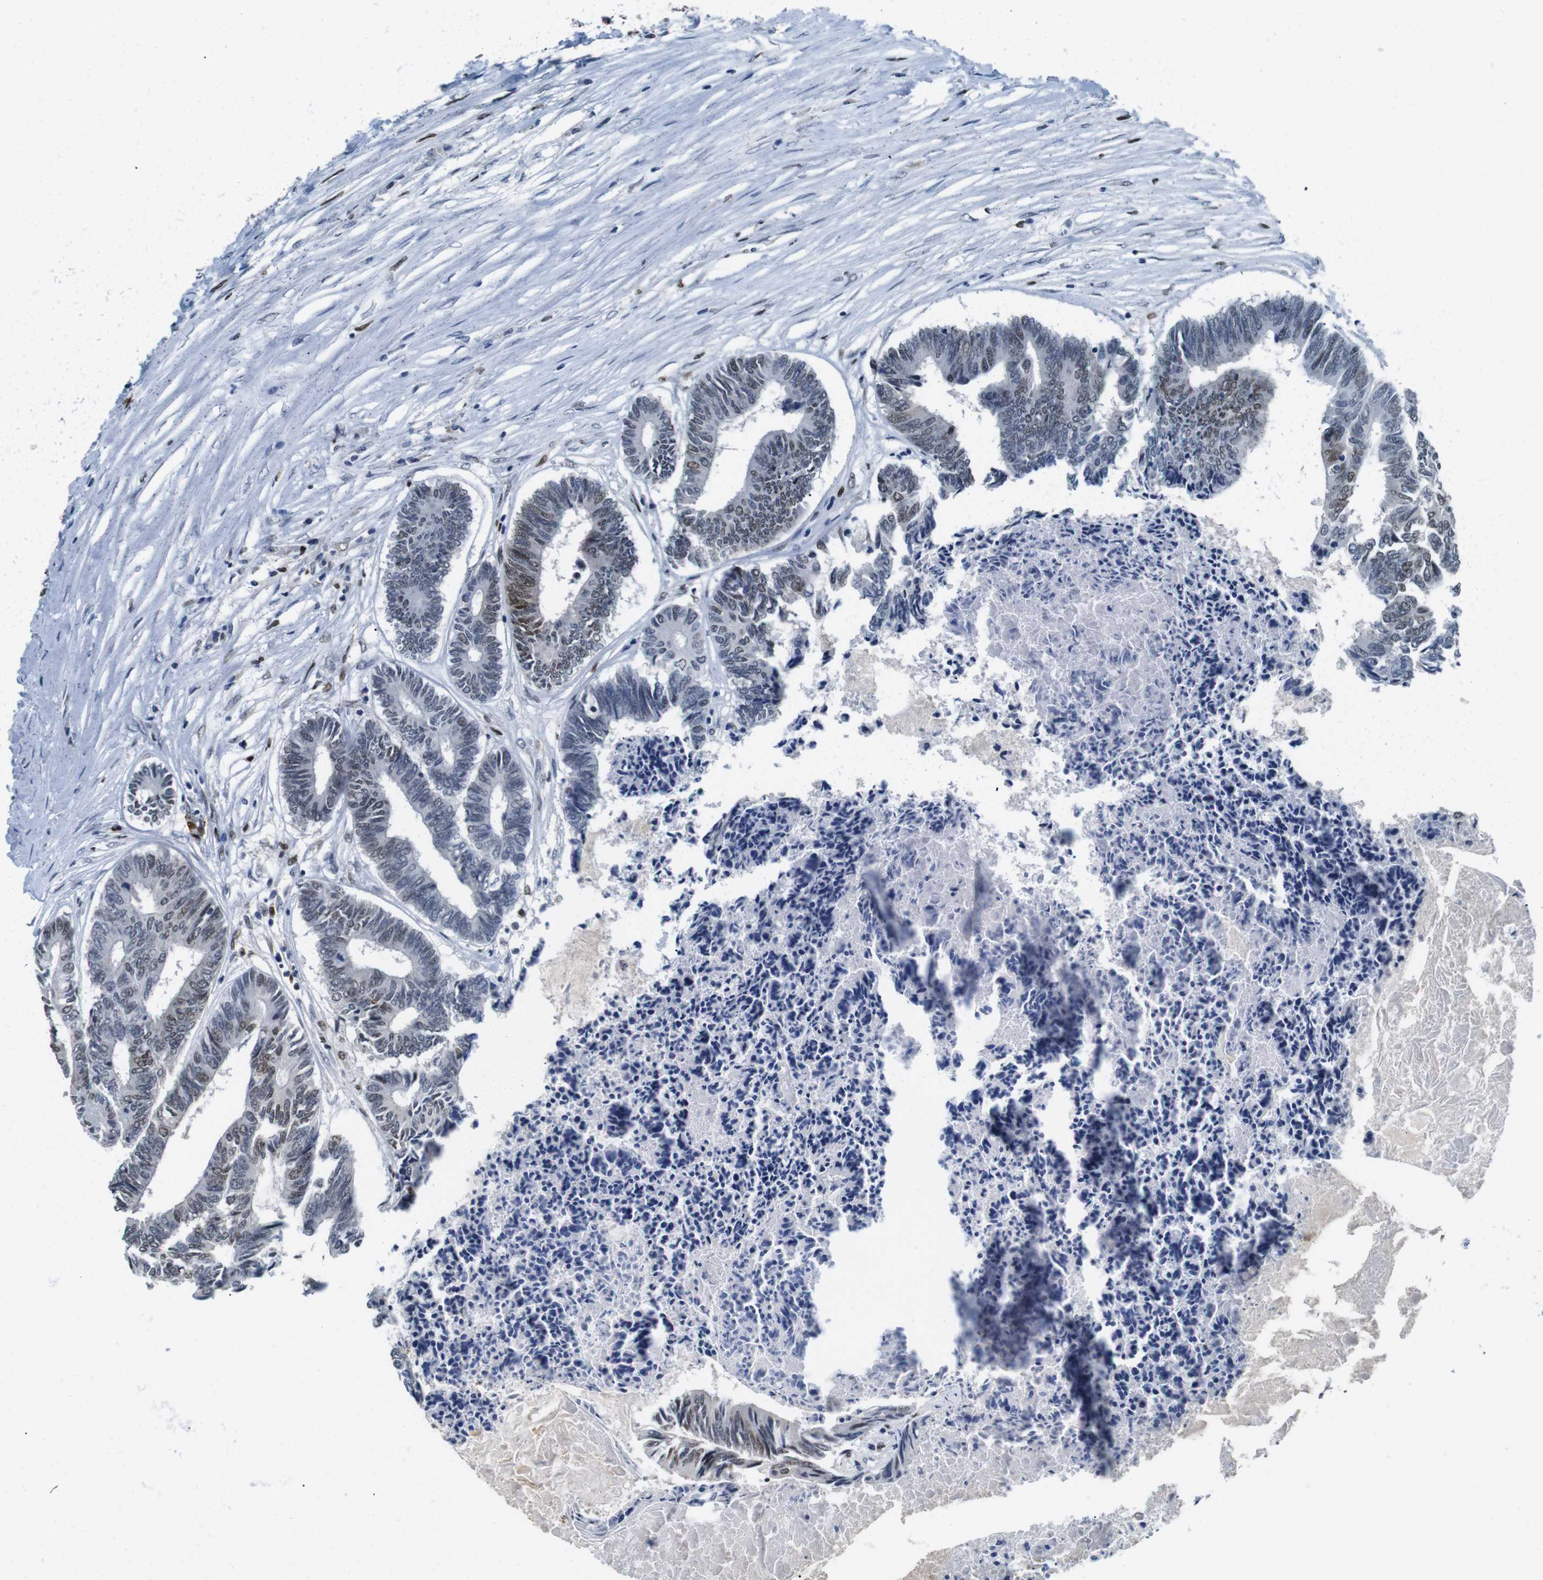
{"staining": {"intensity": "moderate", "quantity": "25%-75%", "location": "nuclear"}, "tissue": "colorectal cancer", "cell_type": "Tumor cells", "image_type": "cancer", "snomed": [{"axis": "morphology", "description": "Adenocarcinoma, NOS"}, {"axis": "topography", "description": "Rectum"}], "caption": "This micrograph displays immunohistochemistry staining of adenocarcinoma (colorectal), with medium moderate nuclear staining in approximately 25%-75% of tumor cells.", "gene": "IRF8", "patient": {"sex": "male", "age": 63}}